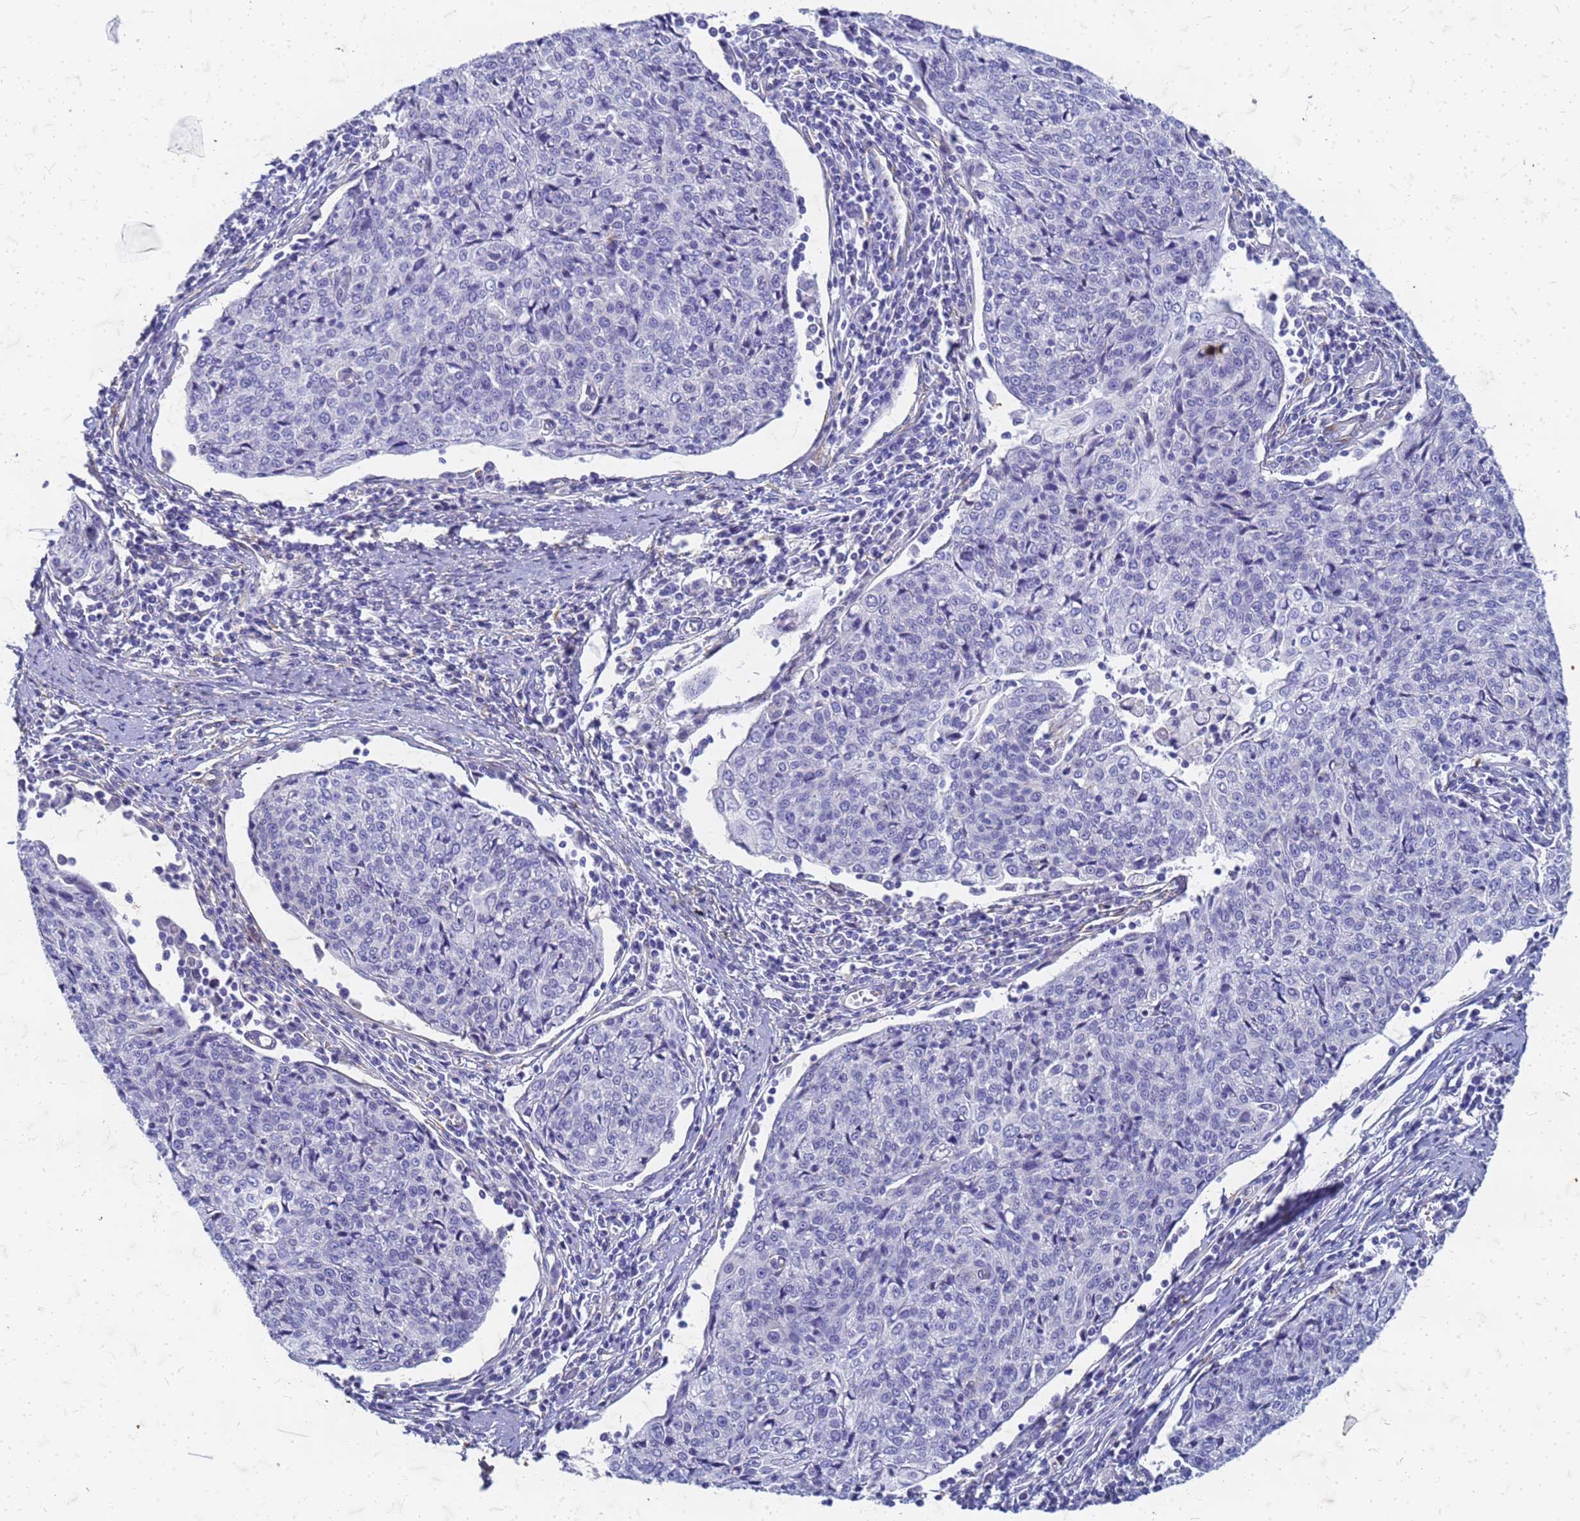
{"staining": {"intensity": "negative", "quantity": "none", "location": "none"}, "tissue": "cervical cancer", "cell_type": "Tumor cells", "image_type": "cancer", "snomed": [{"axis": "morphology", "description": "Squamous cell carcinoma, NOS"}, {"axis": "topography", "description": "Cervix"}], "caption": "The histopathology image reveals no significant expression in tumor cells of cervical cancer.", "gene": "TRIM64B", "patient": {"sex": "female", "age": 48}}